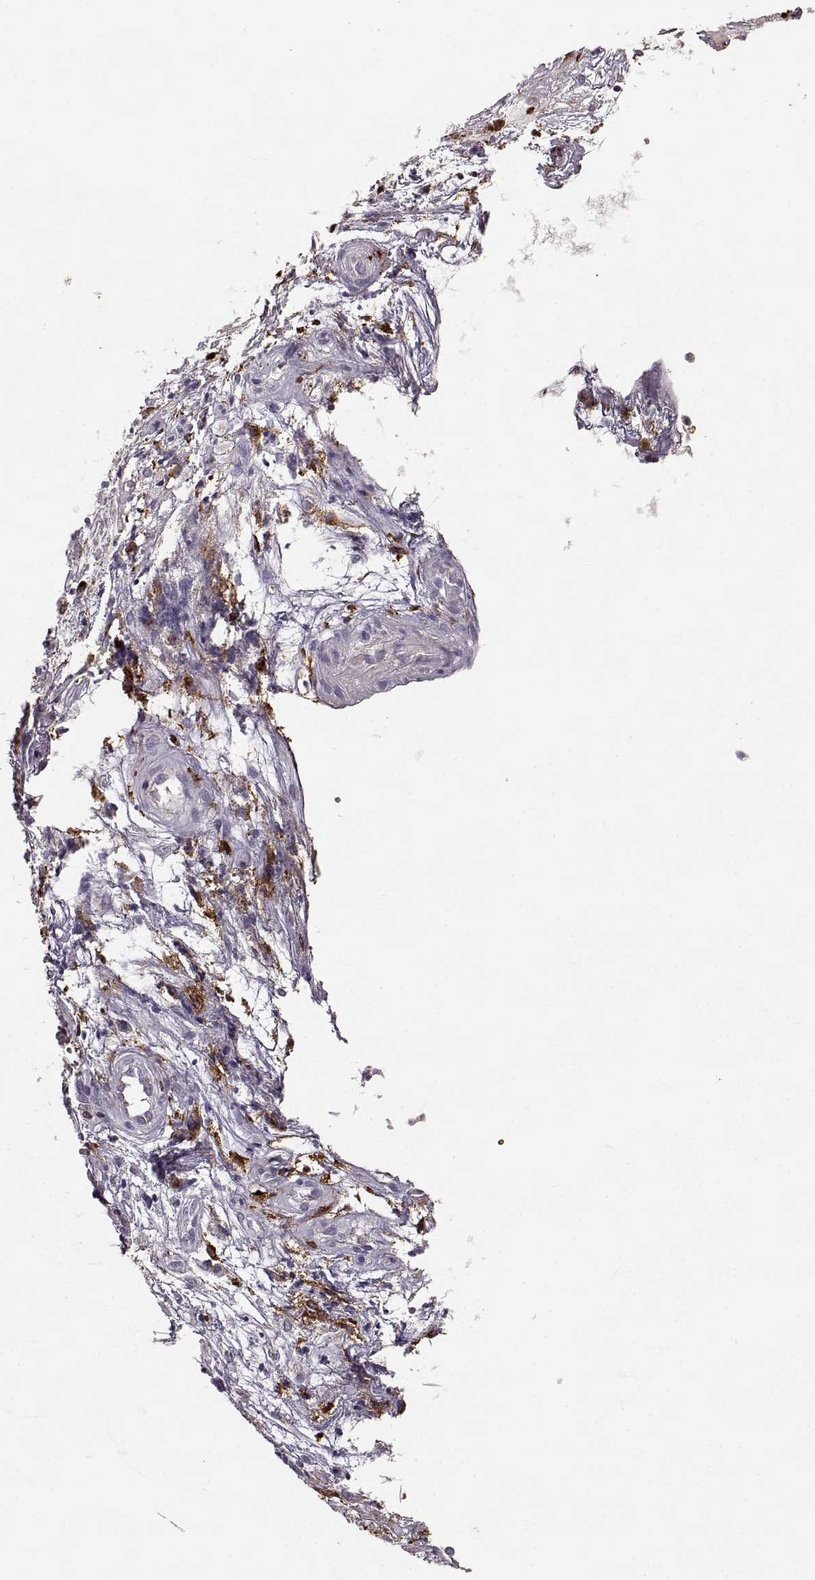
{"staining": {"intensity": "negative", "quantity": "none", "location": "none"}, "tissue": "nasopharynx", "cell_type": "Respiratory epithelial cells", "image_type": "normal", "snomed": [{"axis": "morphology", "description": "Normal tissue, NOS"}, {"axis": "topography", "description": "Nasopharynx"}], "caption": "An immunohistochemistry (IHC) micrograph of unremarkable nasopharynx is shown. There is no staining in respiratory epithelial cells of nasopharynx. The staining was performed using DAB to visualize the protein expression in brown, while the nuclei were stained in blue with hematoxylin (Magnification: 20x).", "gene": "CCNF", "patient": {"sex": "male", "age": 31}}